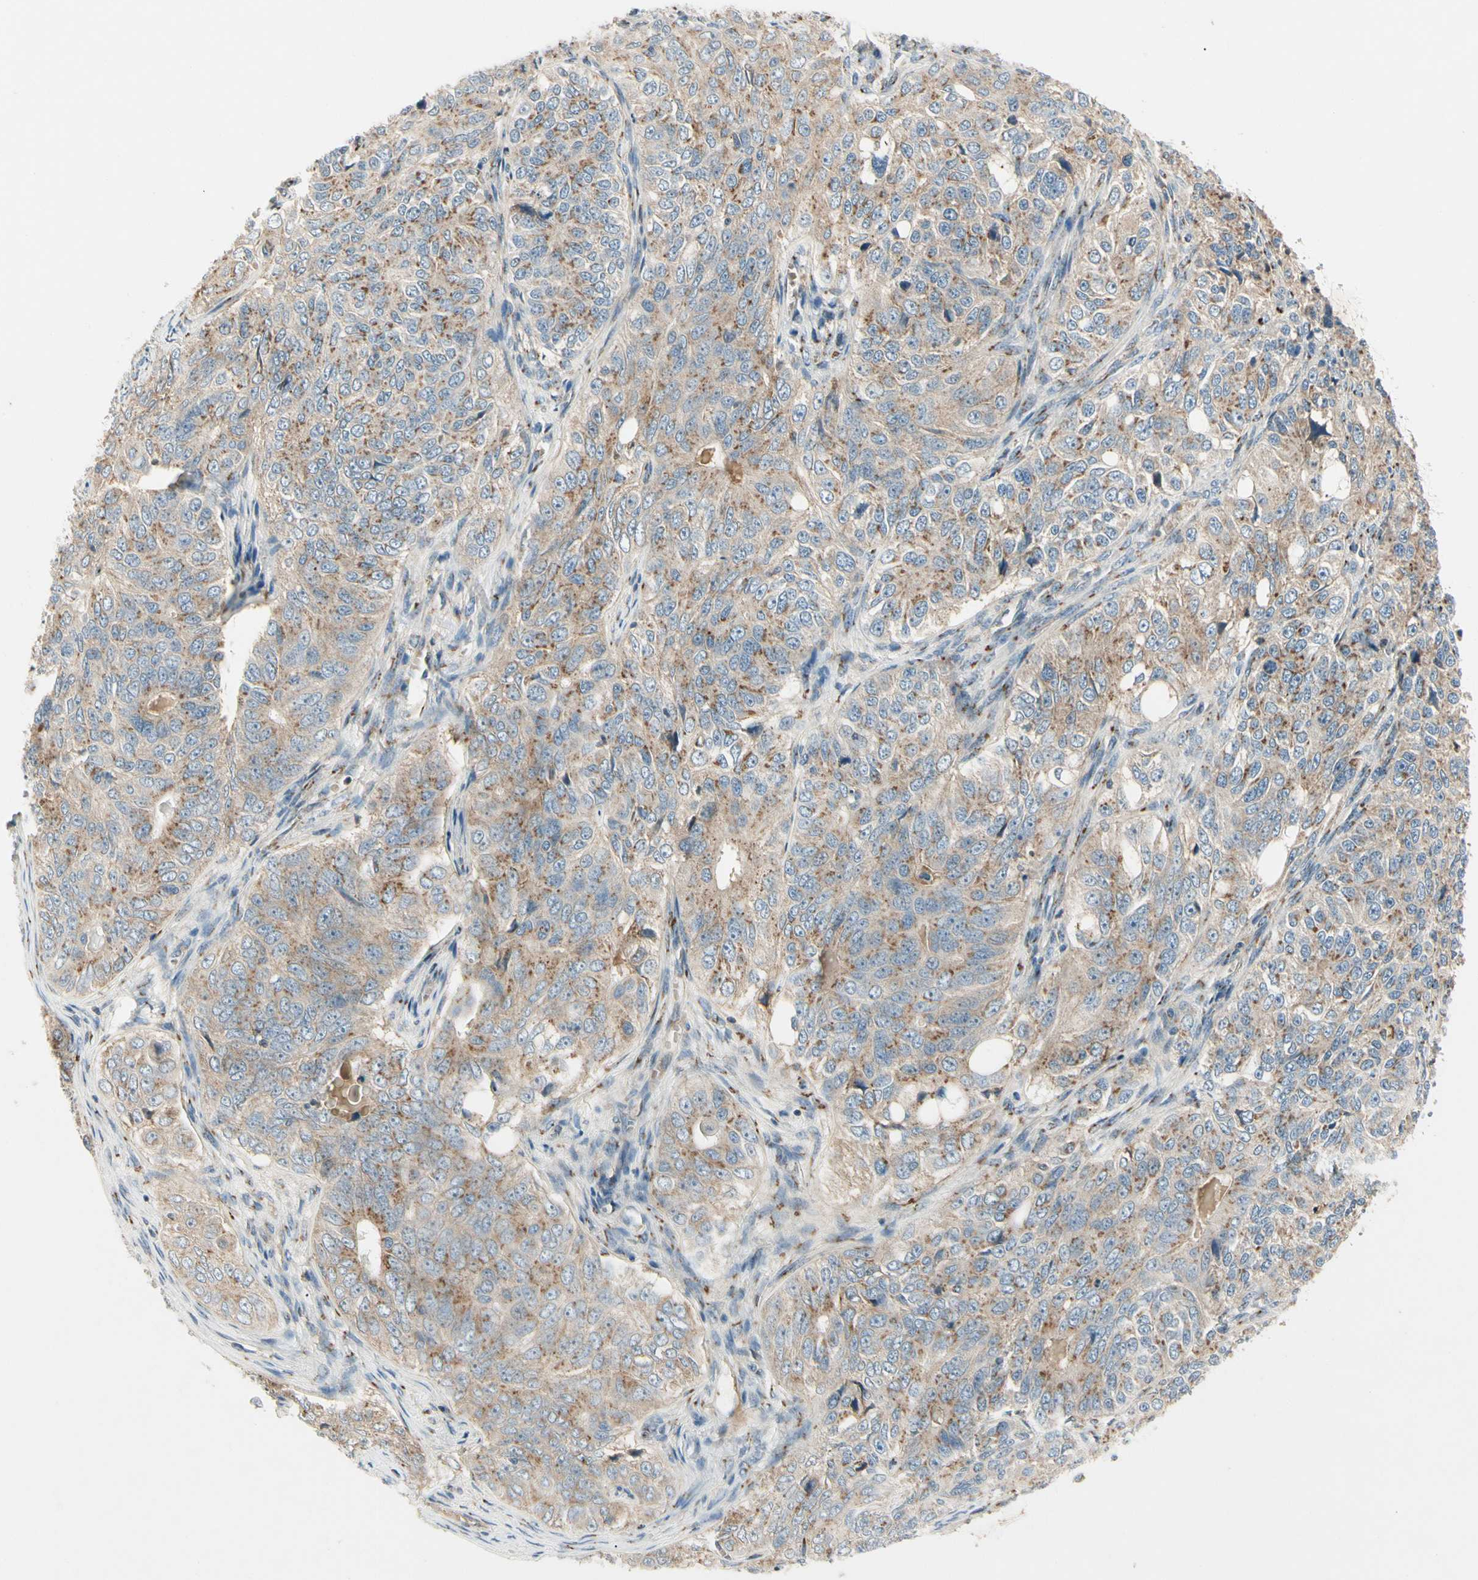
{"staining": {"intensity": "moderate", "quantity": ">75%", "location": "cytoplasmic/membranous"}, "tissue": "ovarian cancer", "cell_type": "Tumor cells", "image_type": "cancer", "snomed": [{"axis": "morphology", "description": "Carcinoma, endometroid"}, {"axis": "topography", "description": "Ovary"}], "caption": "An image of ovarian cancer (endometroid carcinoma) stained for a protein demonstrates moderate cytoplasmic/membranous brown staining in tumor cells. The staining was performed using DAB, with brown indicating positive protein expression. Nuclei are stained blue with hematoxylin.", "gene": "ABCA3", "patient": {"sex": "female", "age": 51}}